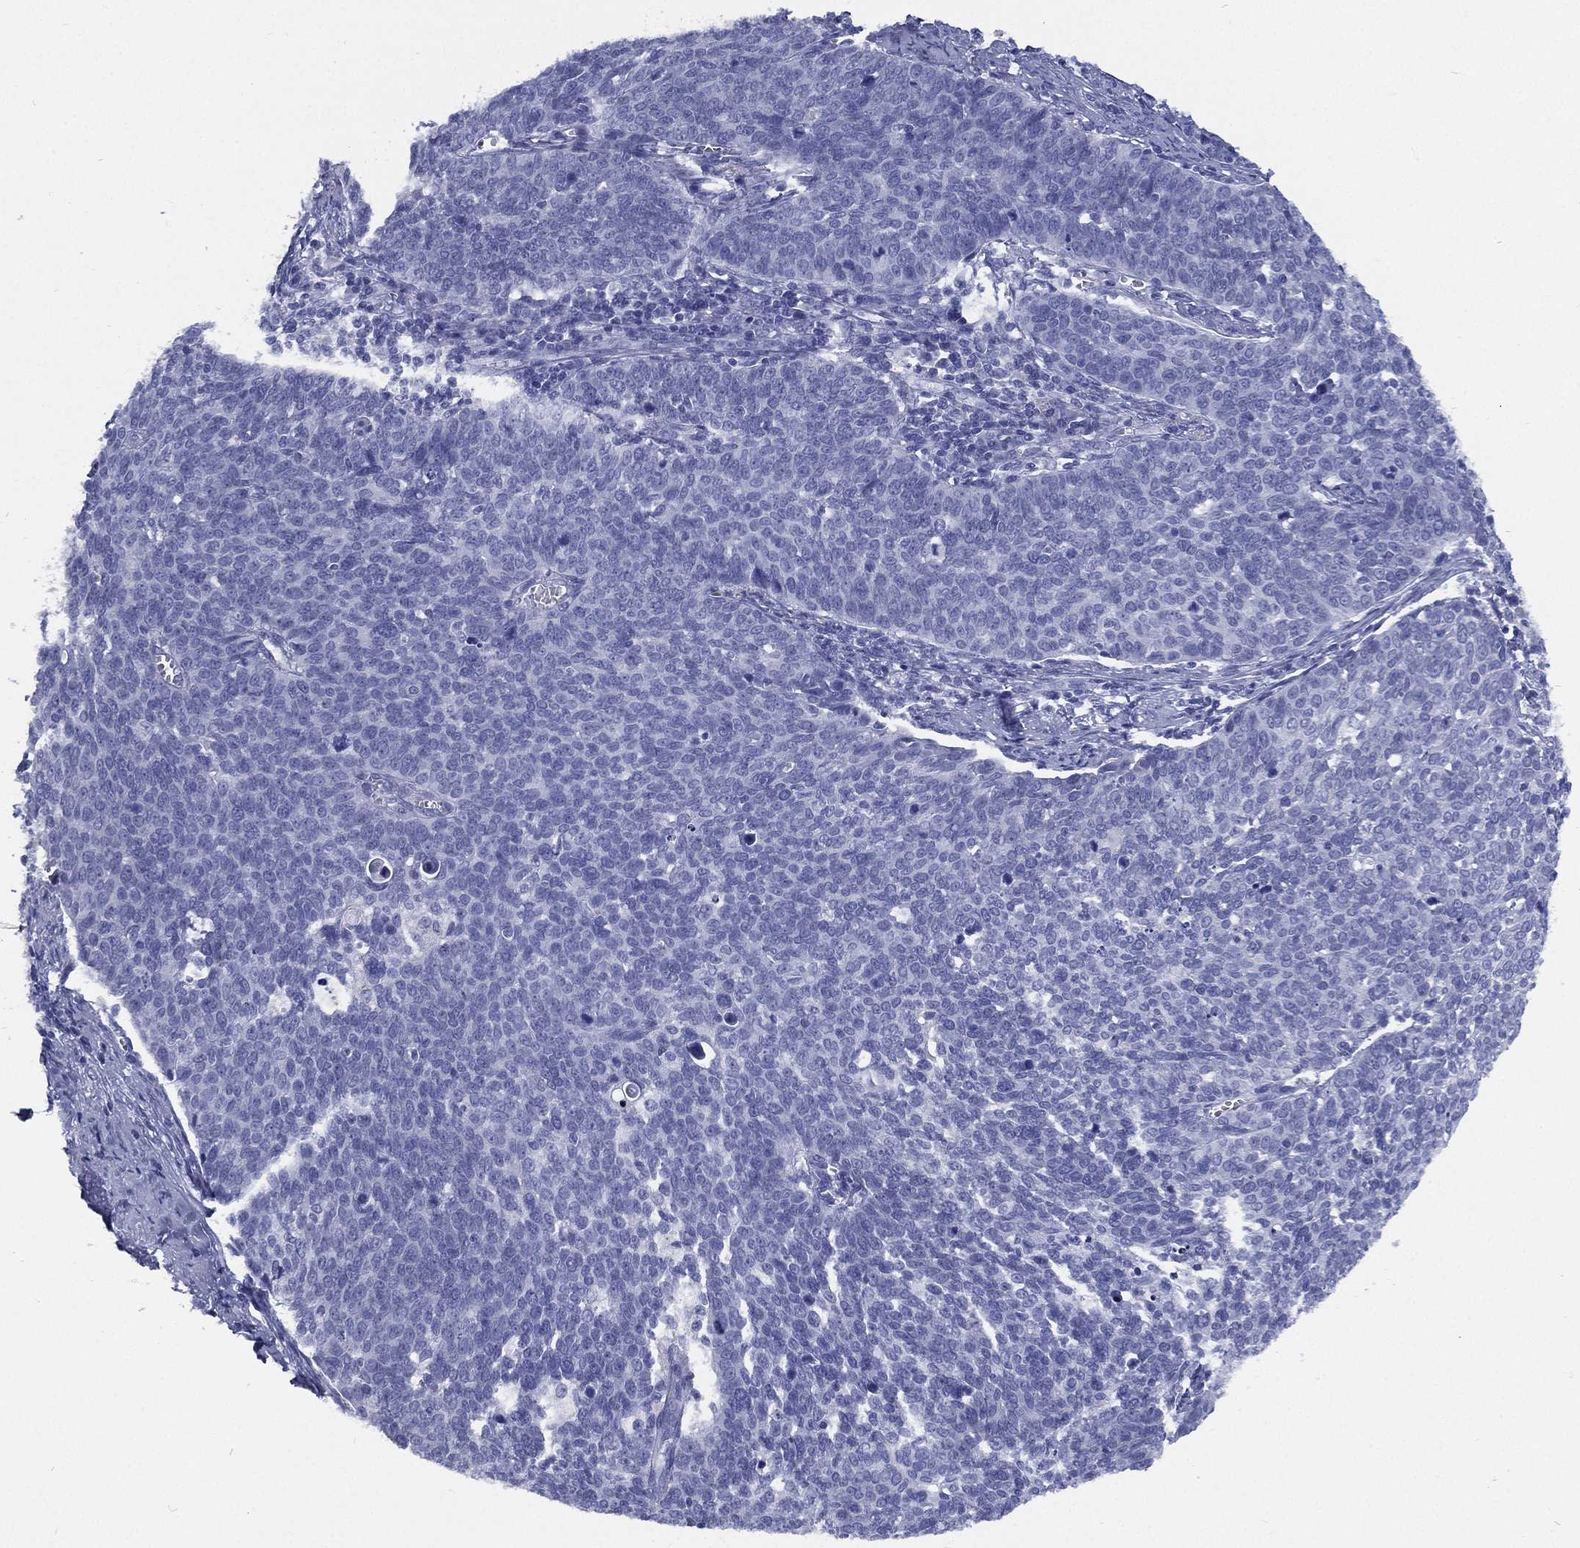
{"staining": {"intensity": "negative", "quantity": "none", "location": "none"}, "tissue": "cervical cancer", "cell_type": "Tumor cells", "image_type": "cancer", "snomed": [{"axis": "morphology", "description": "Normal tissue, NOS"}, {"axis": "morphology", "description": "Squamous cell carcinoma, NOS"}, {"axis": "topography", "description": "Cervix"}], "caption": "This image is of cervical cancer stained with IHC to label a protein in brown with the nuclei are counter-stained blue. There is no positivity in tumor cells.", "gene": "RSPH4A", "patient": {"sex": "female", "age": 39}}